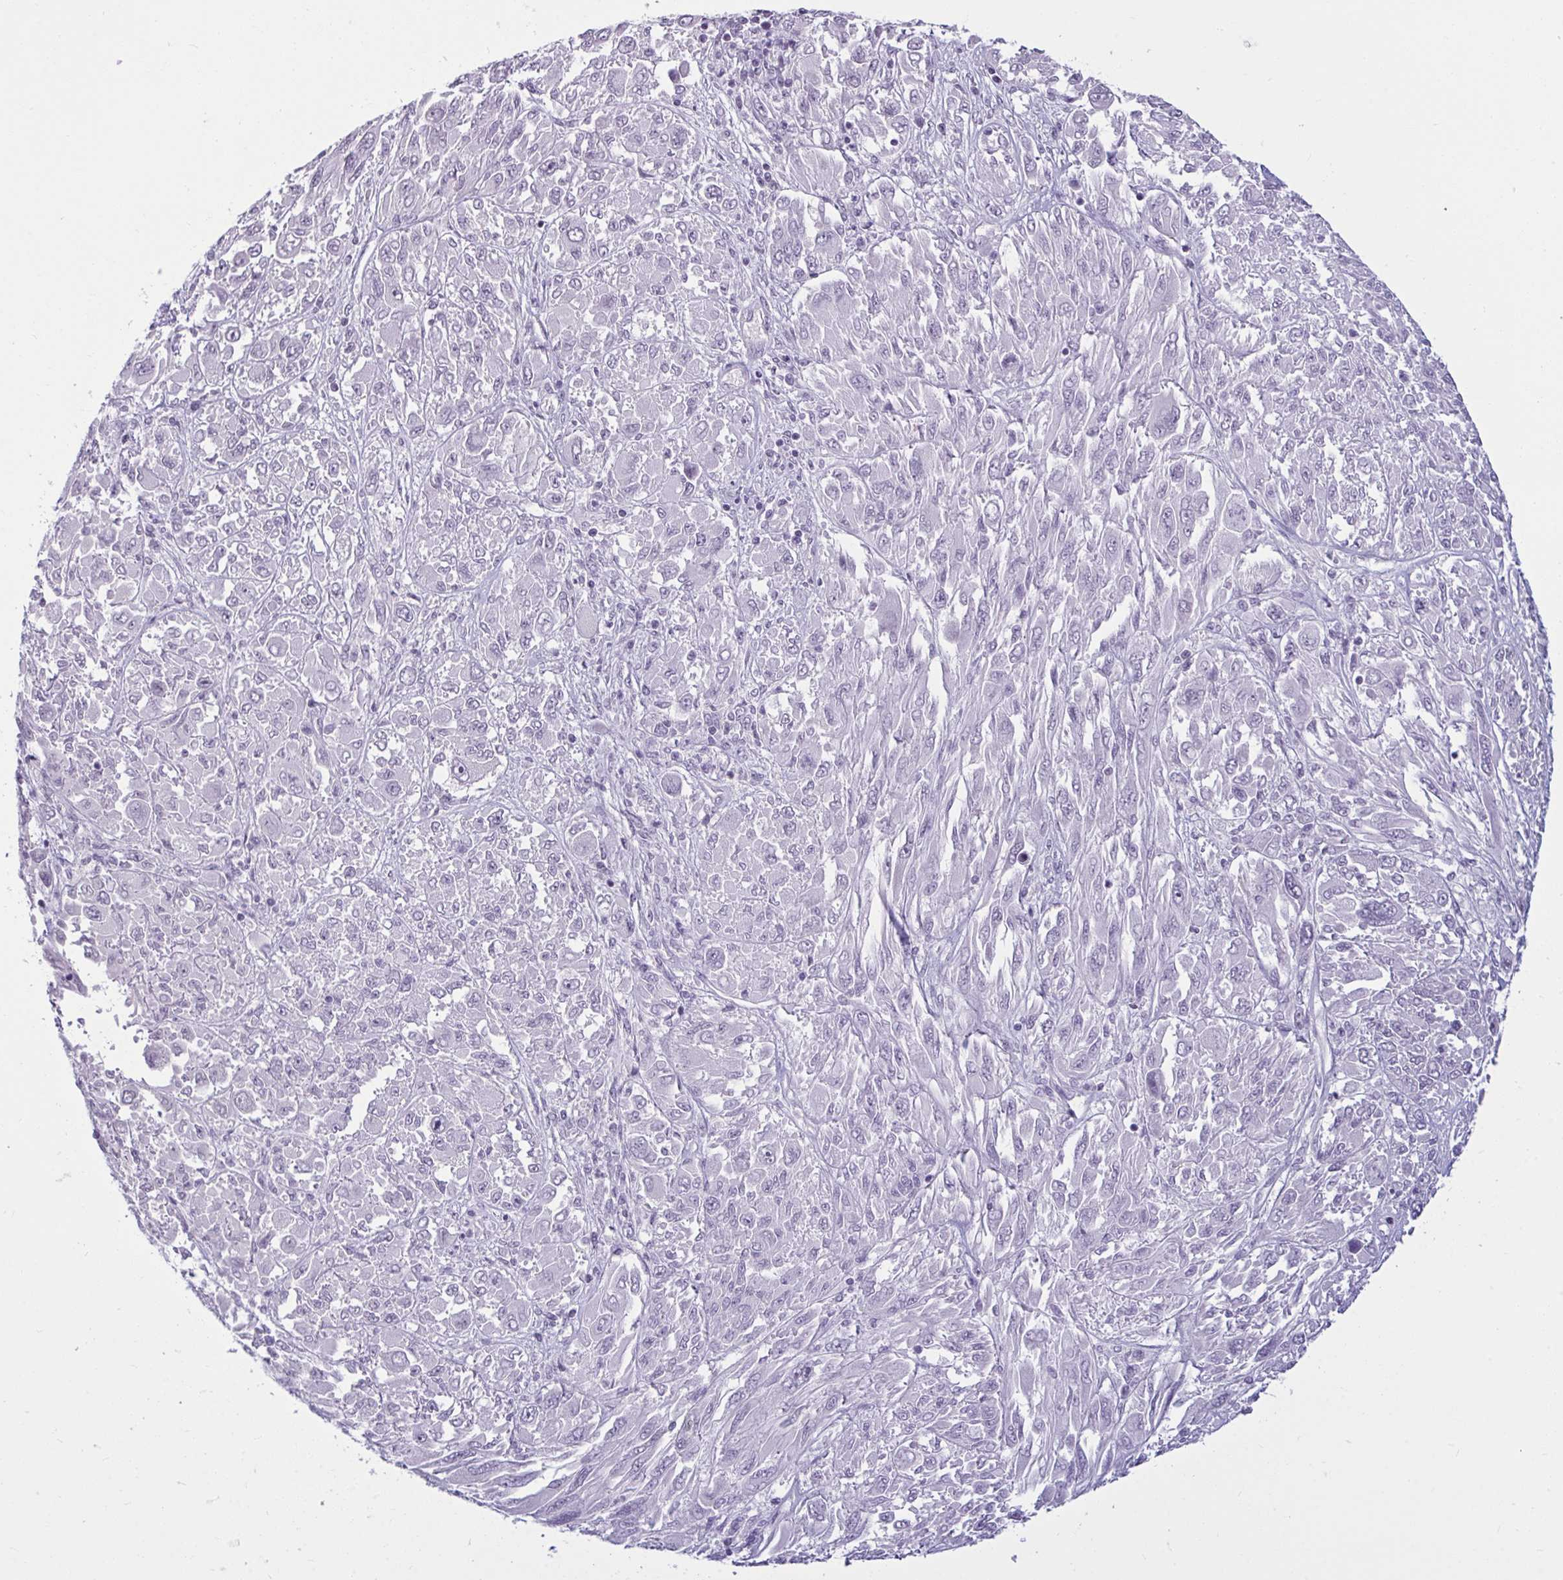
{"staining": {"intensity": "negative", "quantity": "none", "location": "none"}, "tissue": "melanoma", "cell_type": "Tumor cells", "image_type": "cancer", "snomed": [{"axis": "morphology", "description": "Malignant melanoma, NOS"}, {"axis": "topography", "description": "Skin"}], "caption": "A high-resolution micrograph shows immunohistochemistry staining of malignant melanoma, which demonstrates no significant expression in tumor cells.", "gene": "TBC1D4", "patient": {"sex": "female", "age": 91}}